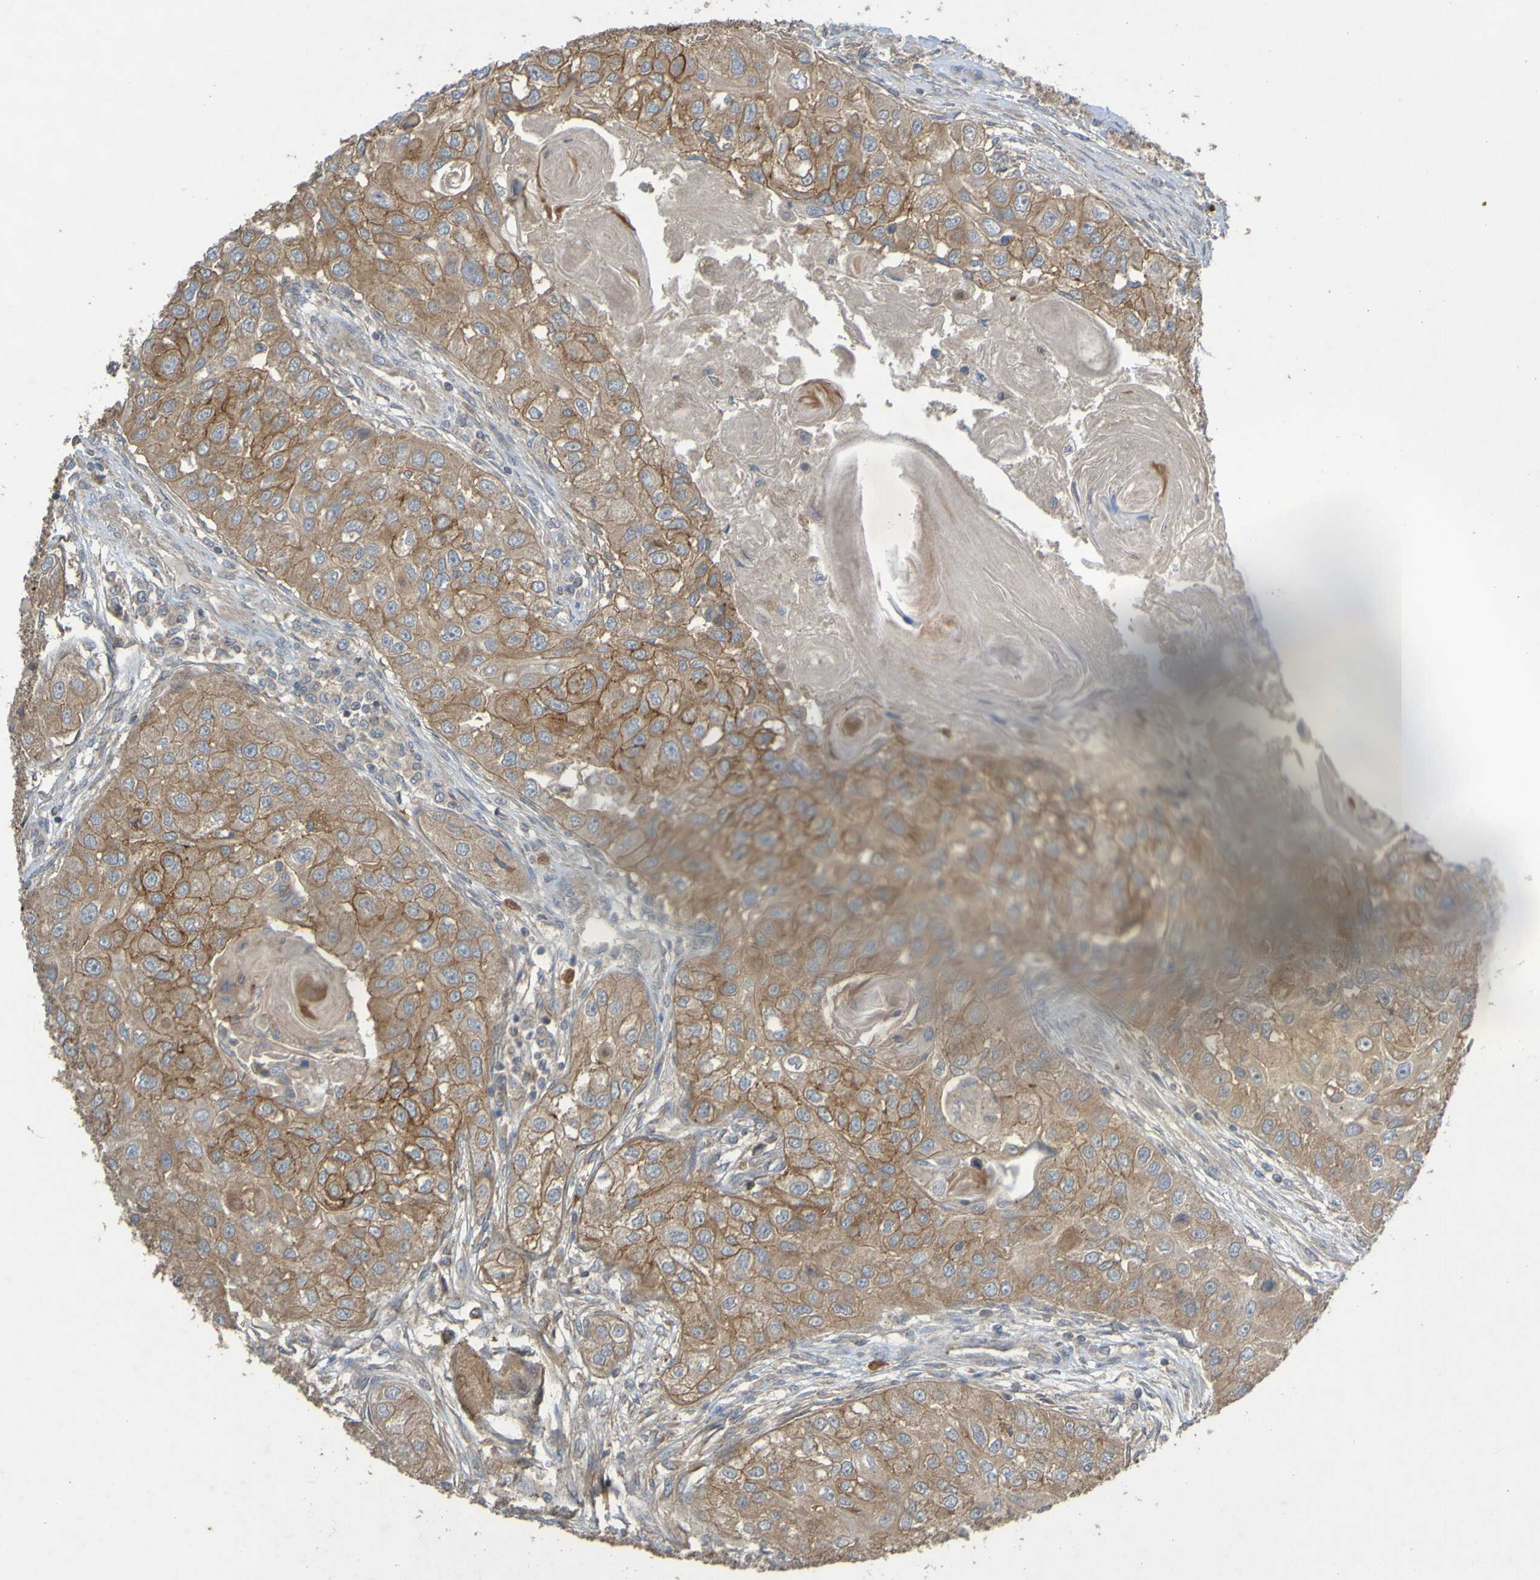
{"staining": {"intensity": "moderate", "quantity": ">75%", "location": "cytoplasmic/membranous"}, "tissue": "head and neck cancer", "cell_type": "Tumor cells", "image_type": "cancer", "snomed": [{"axis": "morphology", "description": "Normal tissue, NOS"}, {"axis": "morphology", "description": "Squamous cell carcinoma, NOS"}, {"axis": "topography", "description": "Skeletal muscle"}, {"axis": "topography", "description": "Head-Neck"}], "caption": "A medium amount of moderate cytoplasmic/membranous staining is present in about >75% of tumor cells in head and neck cancer (squamous cell carcinoma) tissue.", "gene": "B3GAT2", "patient": {"sex": "male", "age": 51}}